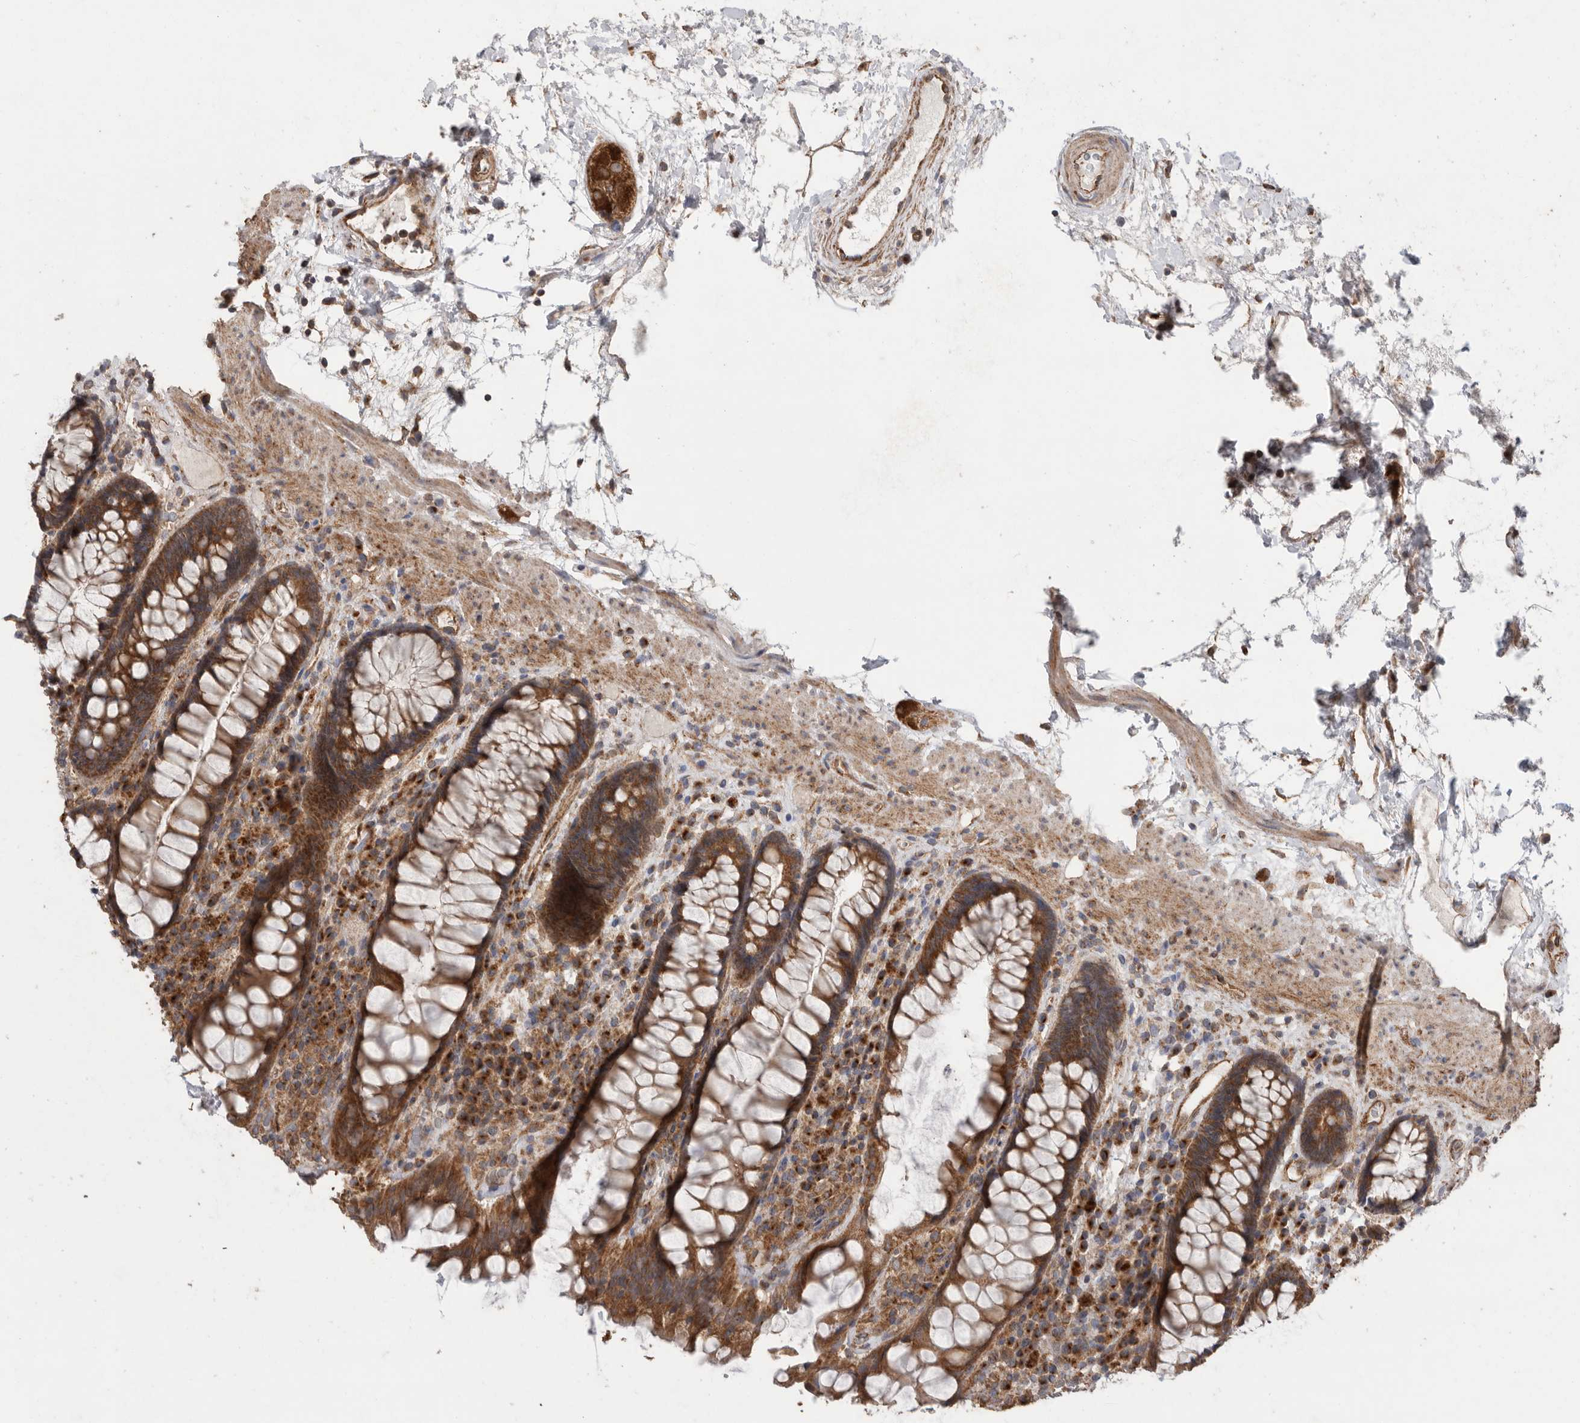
{"staining": {"intensity": "strong", "quantity": ">75%", "location": "cytoplasmic/membranous"}, "tissue": "rectum", "cell_type": "Glandular cells", "image_type": "normal", "snomed": [{"axis": "morphology", "description": "Normal tissue, NOS"}, {"axis": "topography", "description": "Rectum"}], "caption": "Immunohistochemical staining of unremarkable rectum reveals strong cytoplasmic/membranous protein expression in about >75% of glandular cells.", "gene": "PODXL2", "patient": {"sex": "male", "age": 64}}